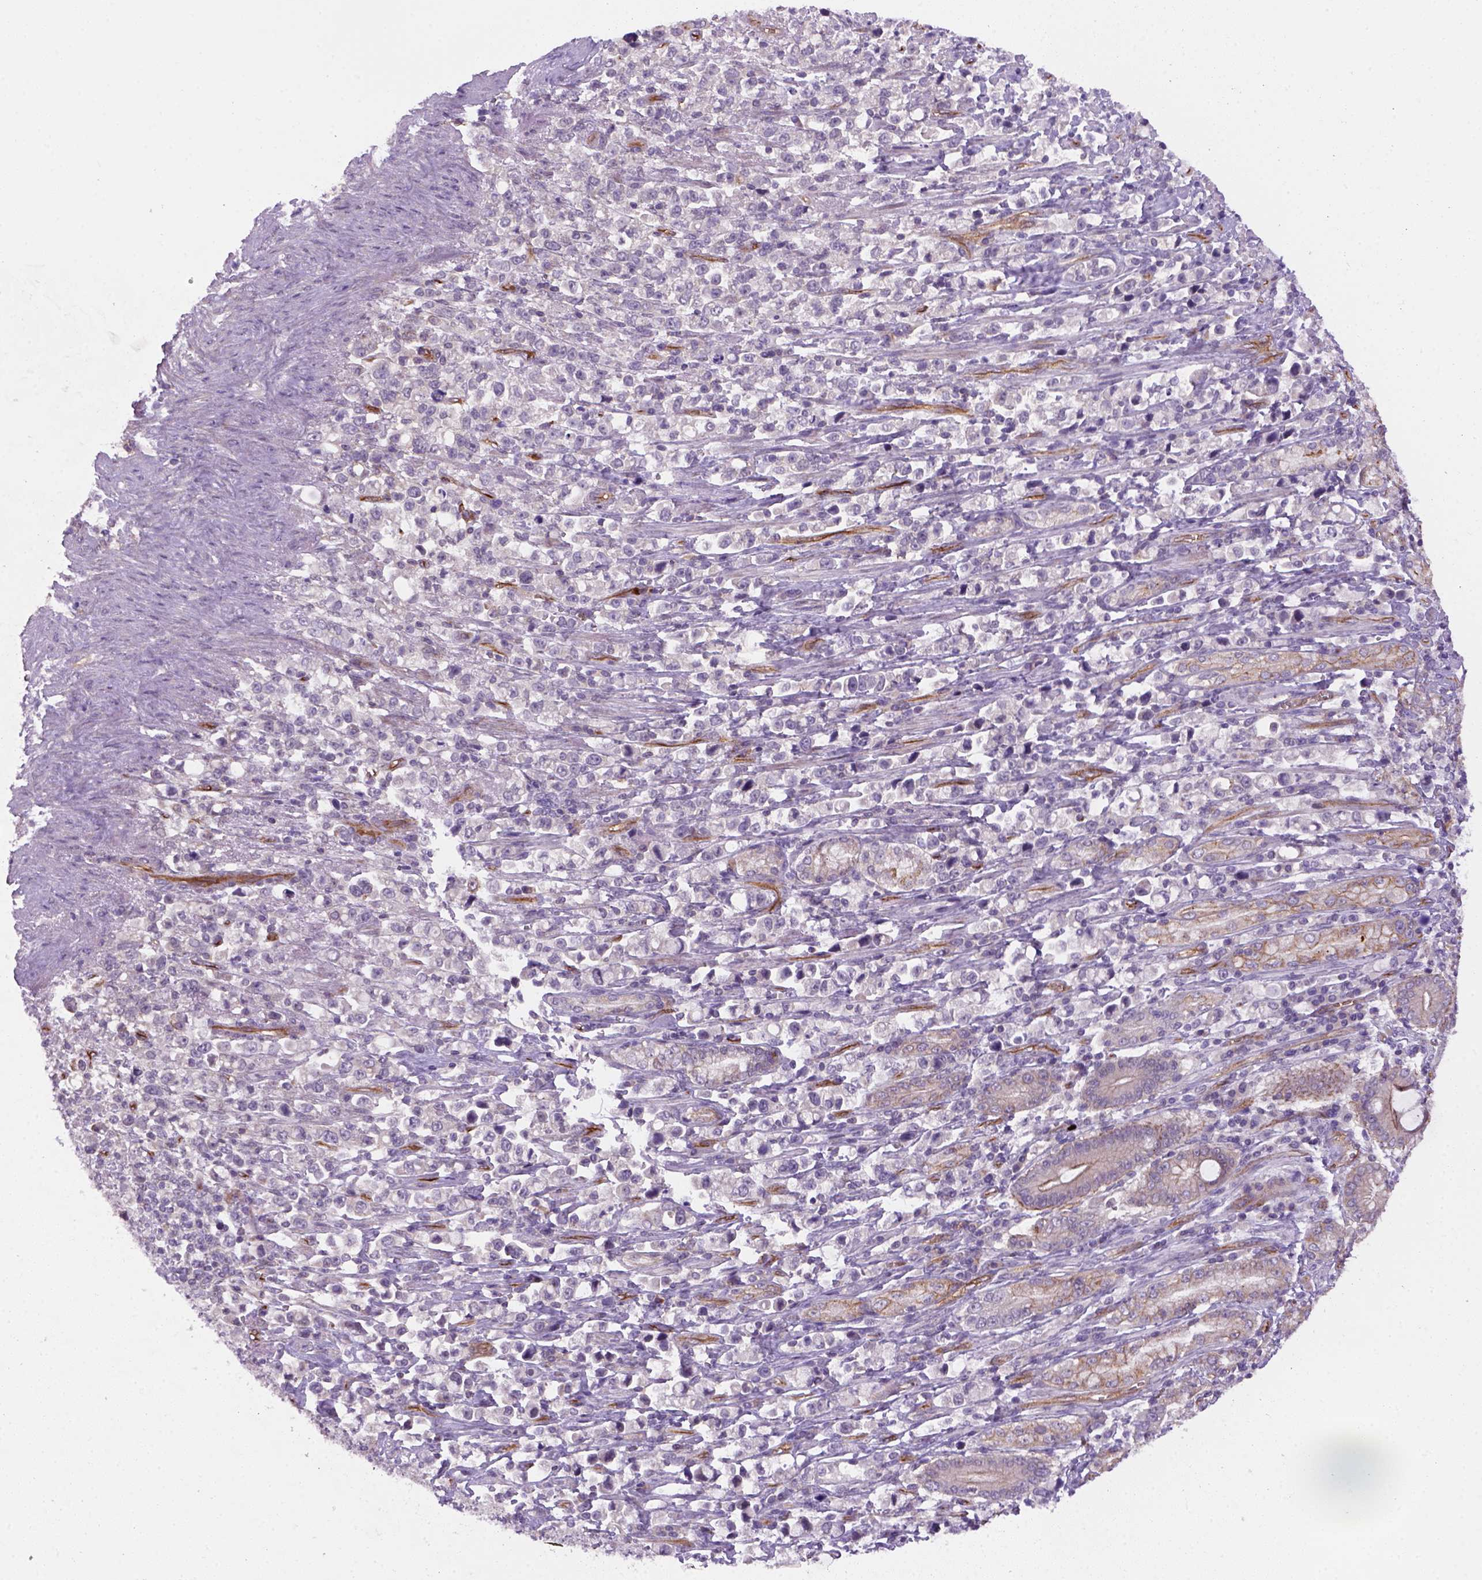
{"staining": {"intensity": "negative", "quantity": "none", "location": "none"}, "tissue": "stomach cancer", "cell_type": "Tumor cells", "image_type": "cancer", "snomed": [{"axis": "morphology", "description": "Adenocarcinoma, NOS"}, {"axis": "topography", "description": "Stomach"}], "caption": "Immunohistochemistry (IHC) image of neoplastic tissue: human adenocarcinoma (stomach) stained with DAB (3,3'-diaminobenzidine) reveals no significant protein expression in tumor cells.", "gene": "VSTM5", "patient": {"sex": "male", "age": 63}}